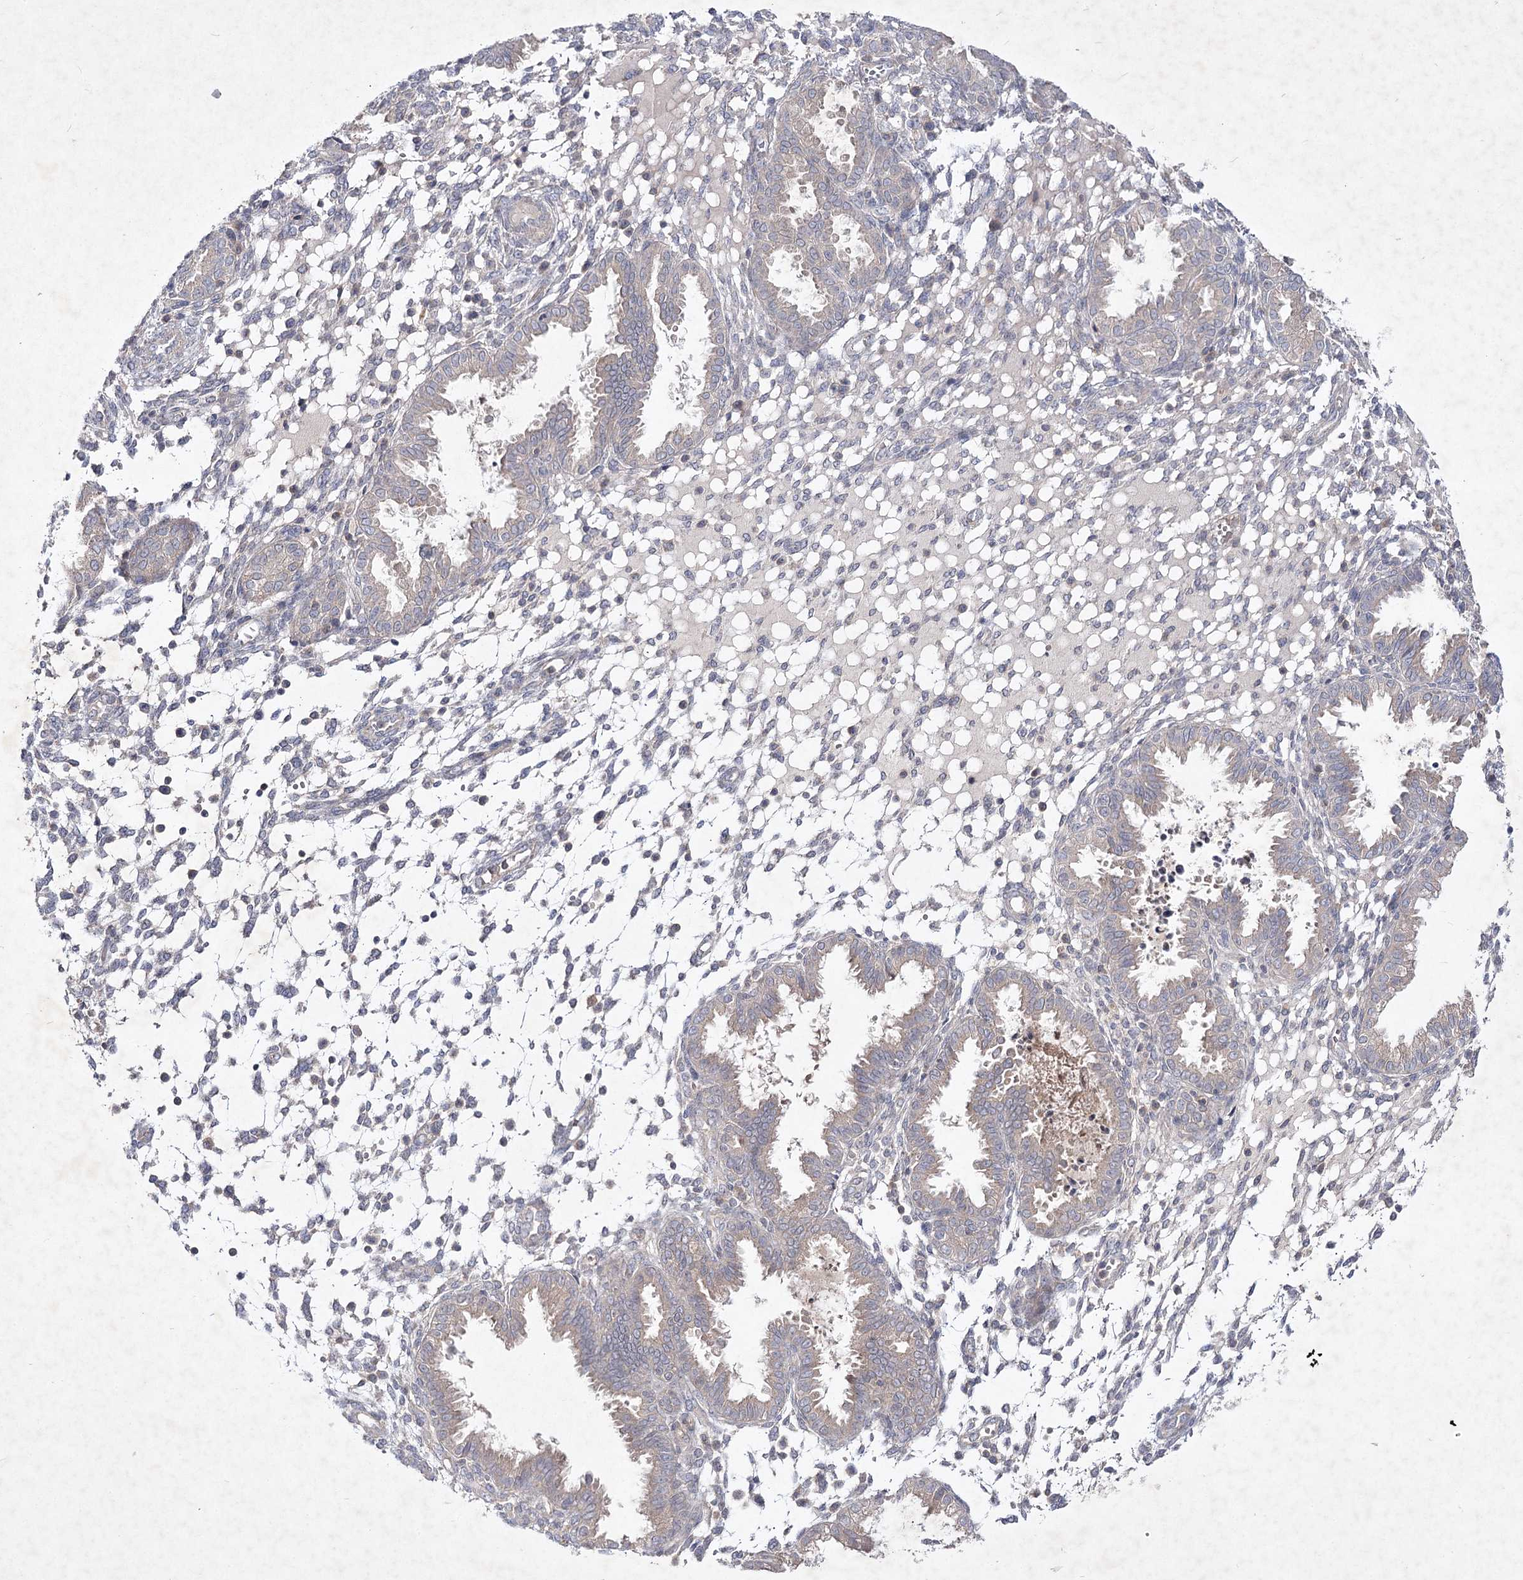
{"staining": {"intensity": "weak", "quantity": "<25%", "location": "cytoplasmic/membranous"}, "tissue": "endometrium", "cell_type": "Cells in endometrial stroma", "image_type": "normal", "snomed": [{"axis": "morphology", "description": "Normal tissue, NOS"}, {"axis": "topography", "description": "Endometrium"}], "caption": "Histopathology image shows no protein staining in cells in endometrial stroma of normal endometrium. Nuclei are stained in blue.", "gene": "CIB2", "patient": {"sex": "female", "age": 33}}